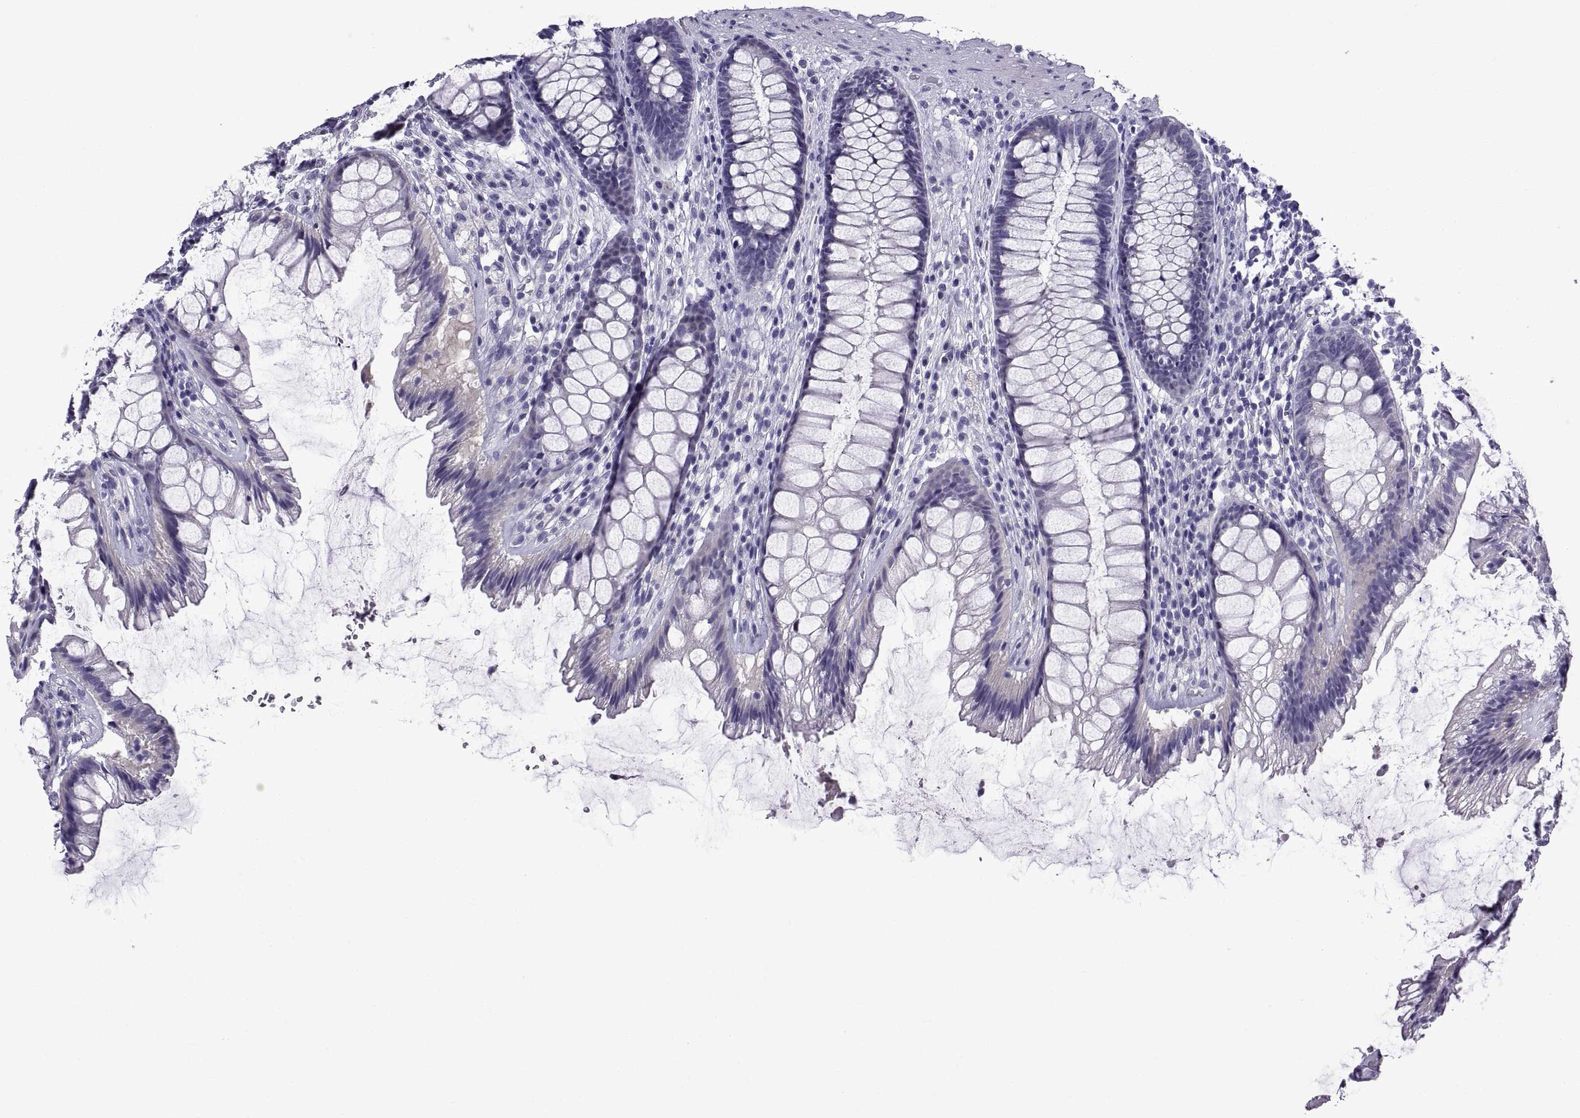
{"staining": {"intensity": "negative", "quantity": "none", "location": "none"}, "tissue": "rectum", "cell_type": "Glandular cells", "image_type": "normal", "snomed": [{"axis": "morphology", "description": "Normal tissue, NOS"}, {"axis": "topography", "description": "Rectum"}], "caption": "Rectum stained for a protein using IHC displays no positivity glandular cells.", "gene": "SPDYE10", "patient": {"sex": "male", "age": 72}}